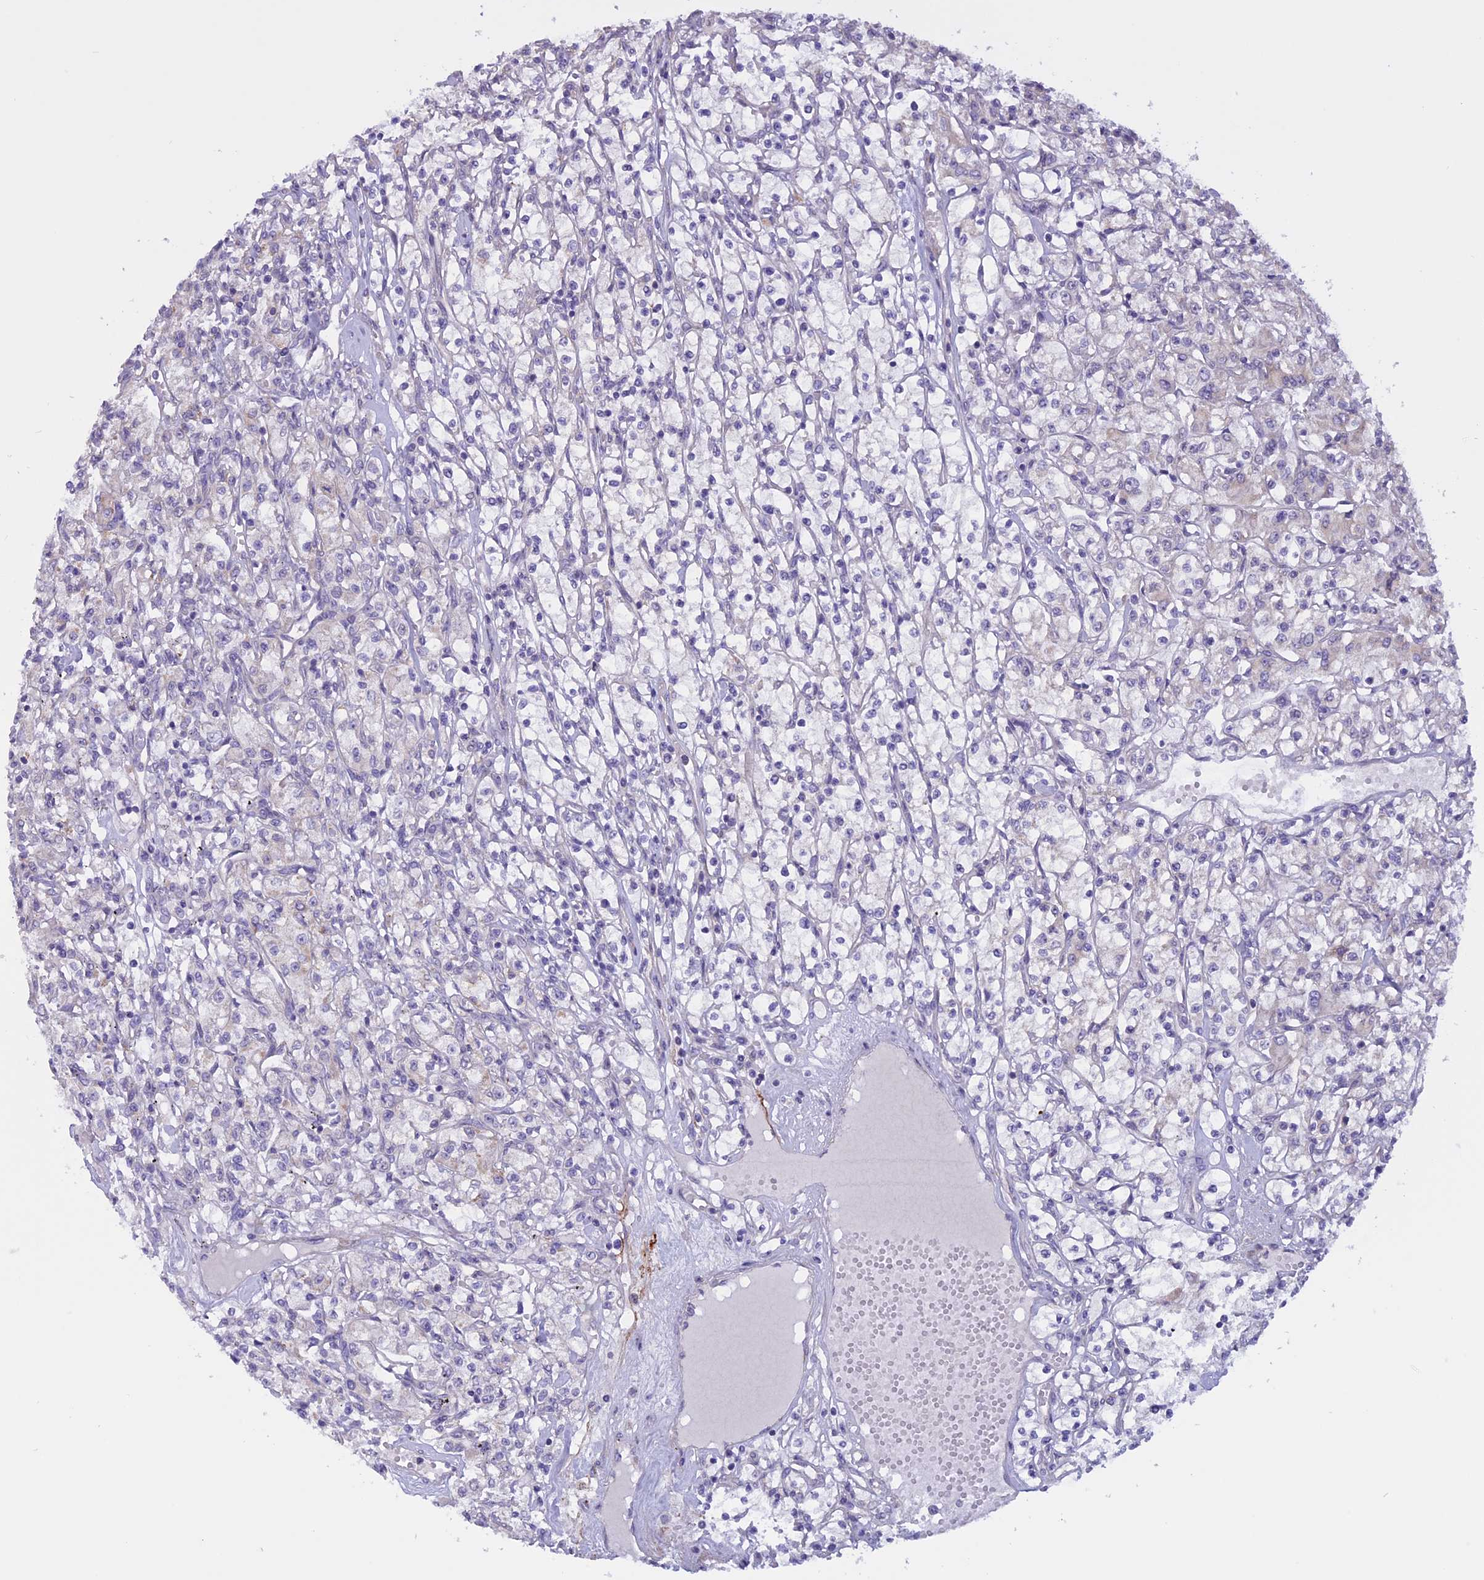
{"staining": {"intensity": "negative", "quantity": "none", "location": "none"}, "tissue": "renal cancer", "cell_type": "Tumor cells", "image_type": "cancer", "snomed": [{"axis": "morphology", "description": "Adenocarcinoma, NOS"}, {"axis": "topography", "description": "Kidney"}], "caption": "IHC histopathology image of neoplastic tissue: human renal adenocarcinoma stained with DAB (3,3'-diaminobenzidine) exhibits no significant protein expression in tumor cells.", "gene": "SPHKAP", "patient": {"sex": "female", "age": 59}}